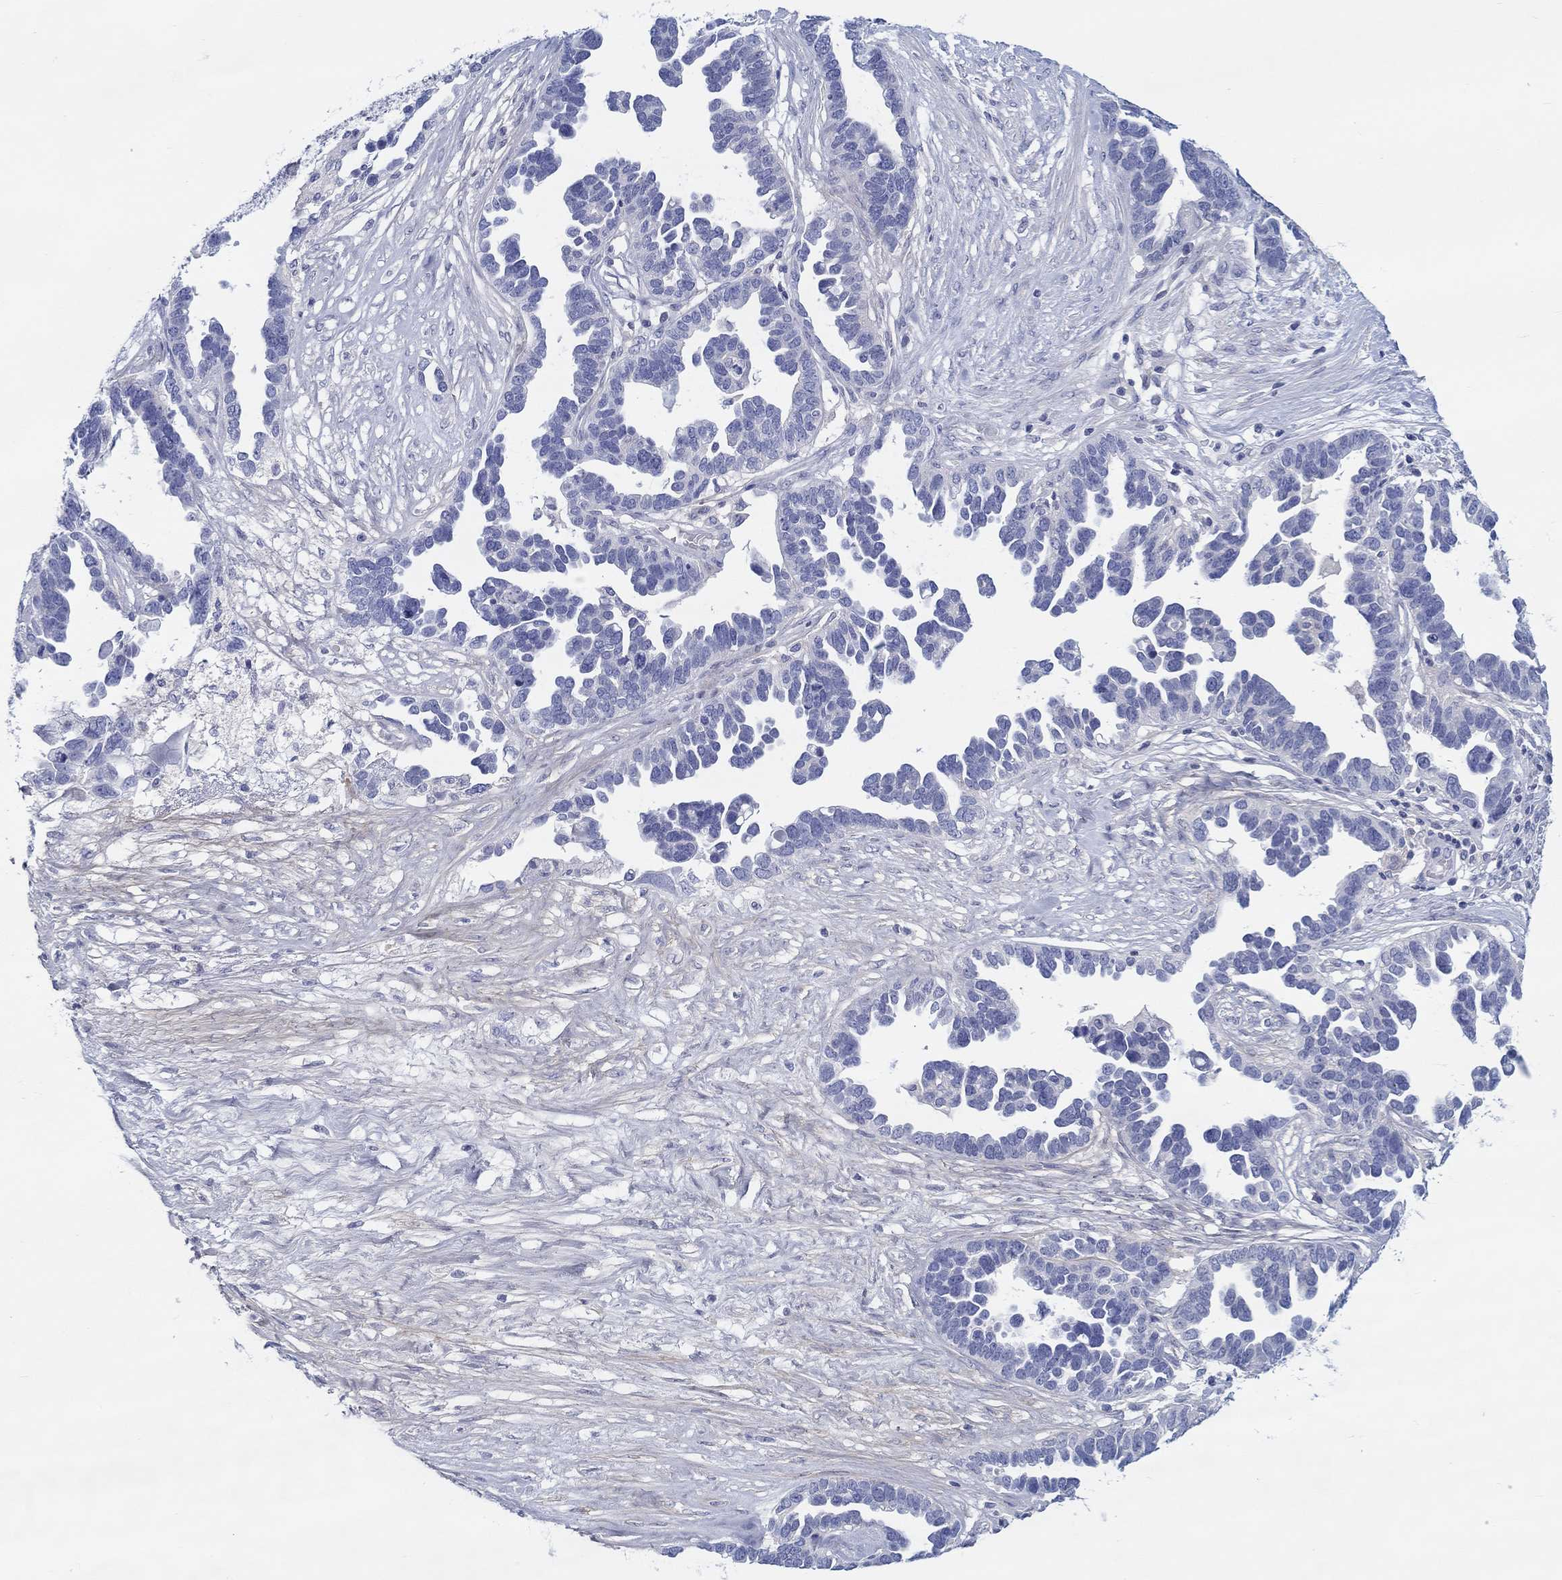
{"staining": {"intensity": "negative", "quantity": "none", "location": "none"}, "tissue": "ovarian cancer", "cell_type": "Tumor cells", "image_type": "cancer", "snomed": [{"axis": "morphology", "description": "Cystadenocarcinoma, serous, NOS"}, {"axis": "topography", "description": "Ovary"}], "caption": "The immunohistochemistry photomicrograph has no significant positivity in tumor cells of ovarian cancer tissue.", "gene": "HAPLN4", "patient": {"sex": "female", "age": 54}}